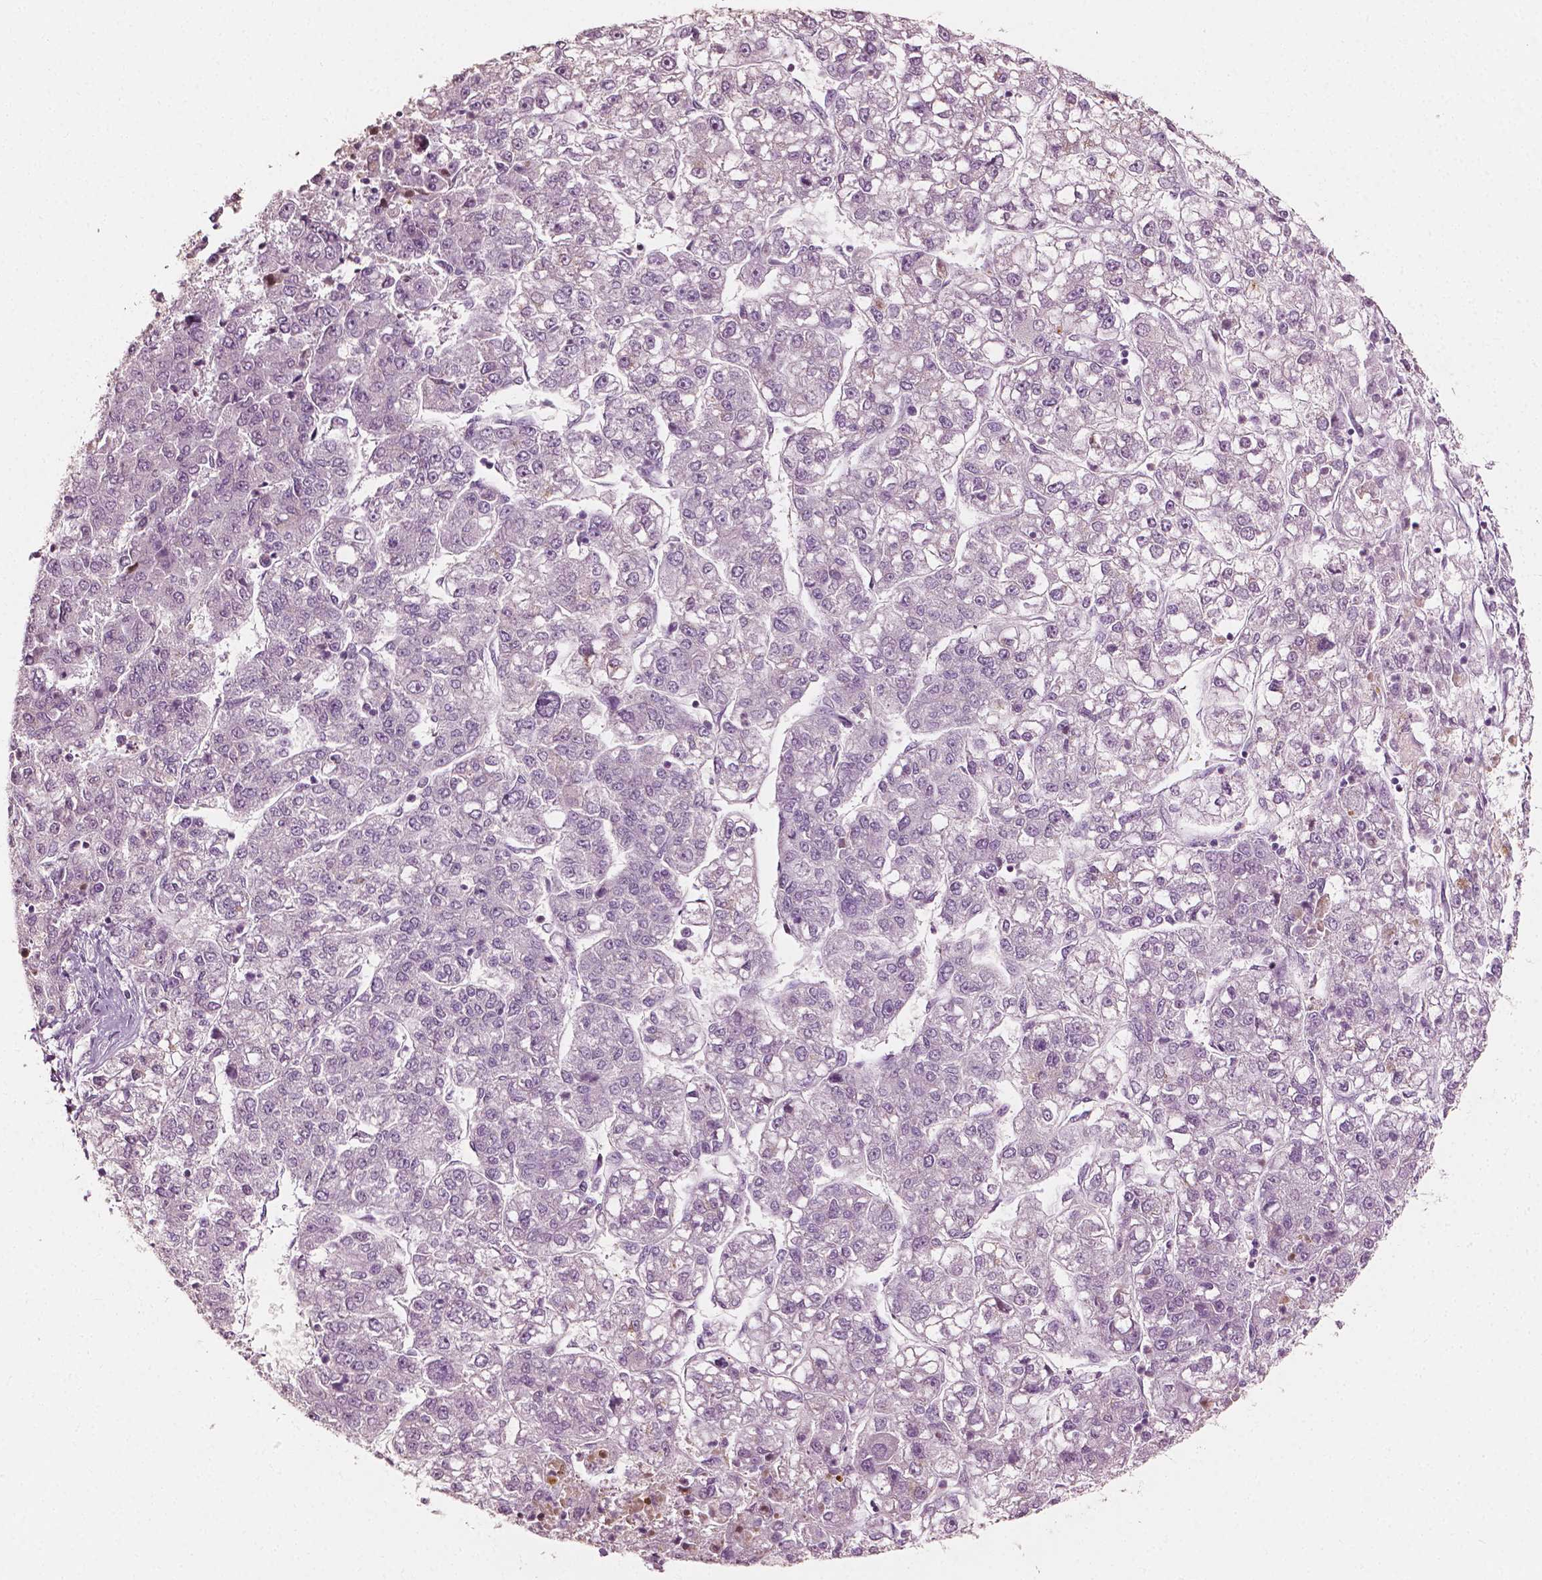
{"staining": {"intensity": "negative", "quantity": "none", "location": "none"}, "tissue": "liver cancer", "cell_type": "Tumor cells", "image_type": "cancer", "snomed": [{"axis": "morphology", "description": "Carcinoma, Hepatocellular, NOS"}, {"axis": "topography", "description": "Liver"}], "caption": "Image shows no significant protein positivity in tumor cells of liver cancer (hepatocellular carcinoma).", "gene": "APOA4", "patient": {"sex": "male", "age": 56}}